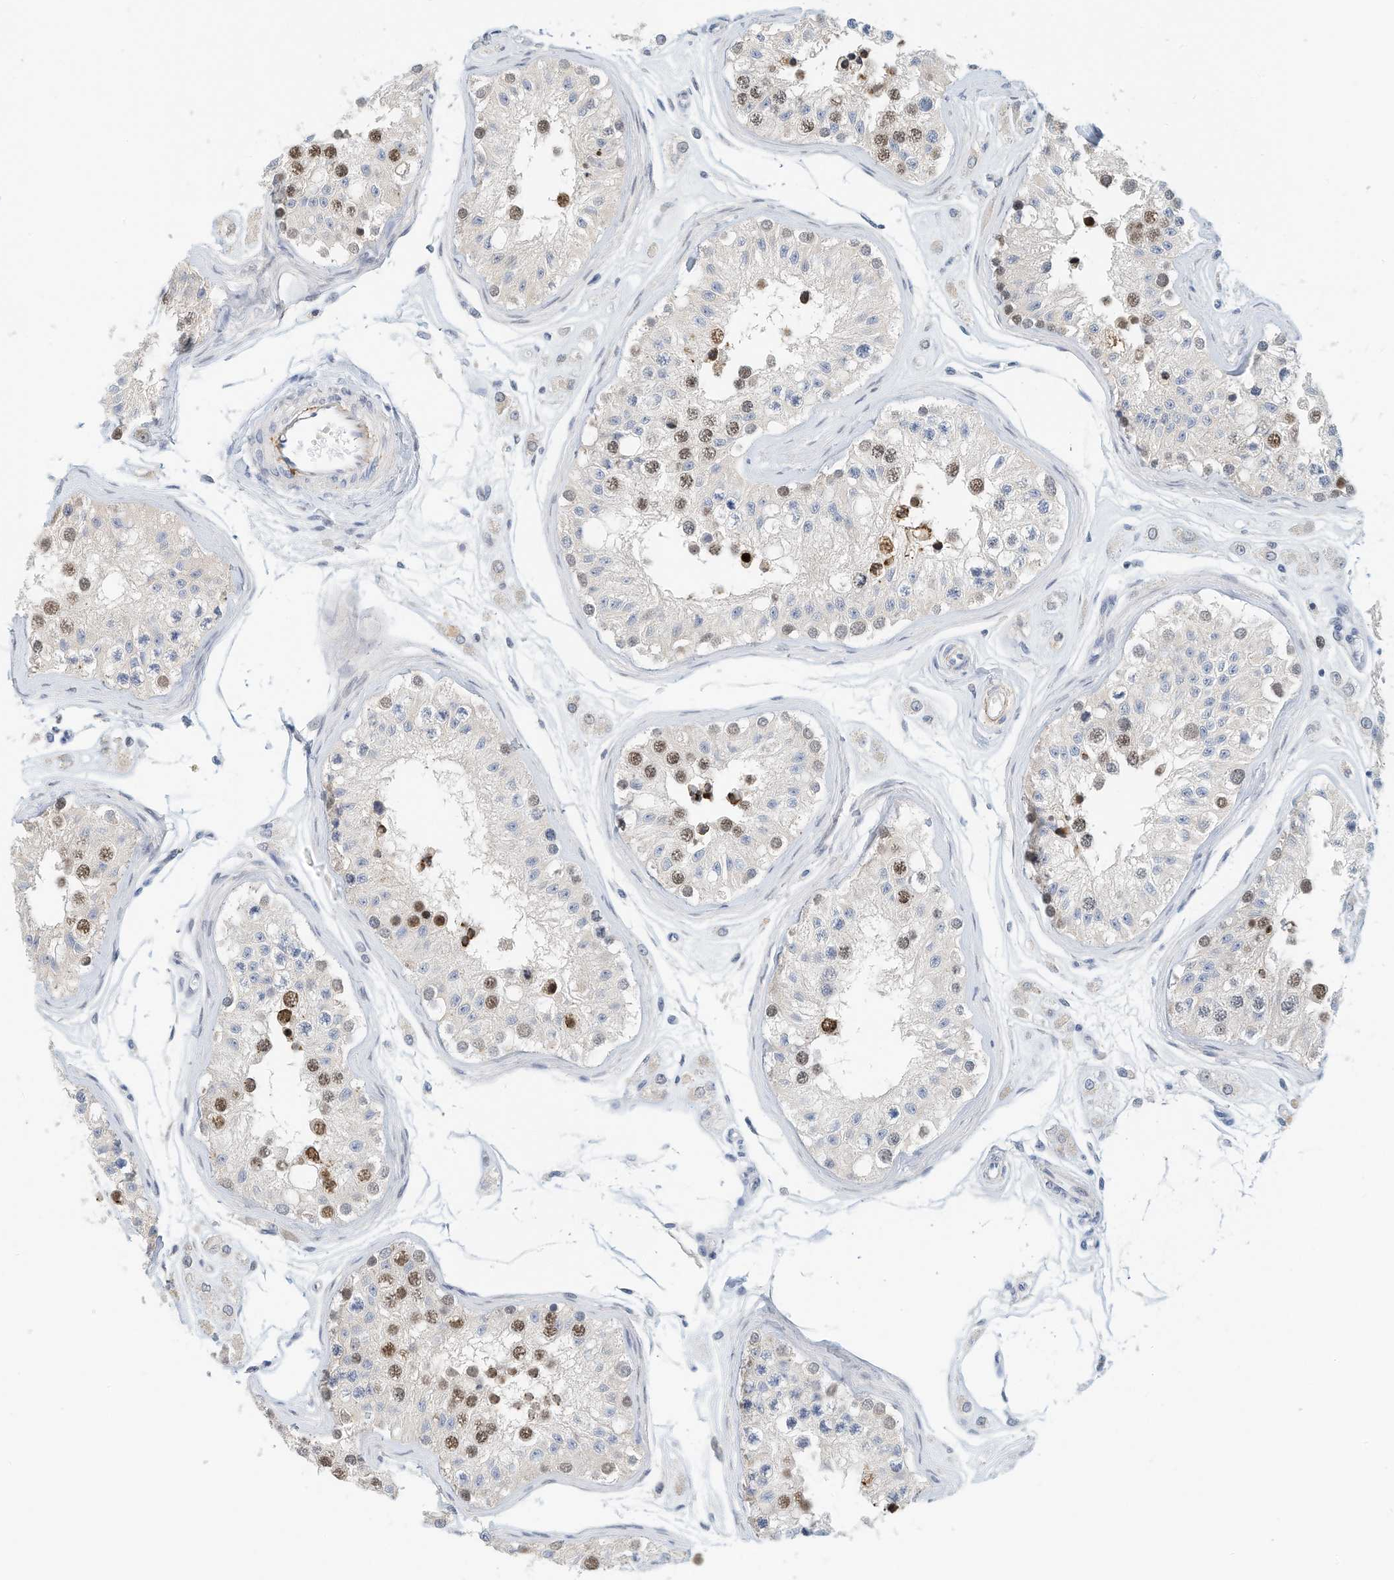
{"staining": {"intensity": "moderate", "quantity": "25%-75%", "location": "cytoplasmic/membranous,nuclear"}, "tissue": "testis", "cell_type": "Cells in seminiferous ducts", "image_type": "normal", "snomed": [{"axis": "morphology", "description": "Normal tissue, NOS"}, {"axis": "morphology", "description": "Adenocarcinoma, metastatic, NOS"}, {"axis": "topography", "description": "Testis"}], "caption": "A brown stain labels moderate cytoplasmic/membranous,nuclear positivity of a protein in cells in seminiferous ducts of unremarkable testis. (Brightfield microscopy of DAB IHC at high magnification).", "gene": "ARHGAP28", "patient": {"sex": "male", "age": 26}}